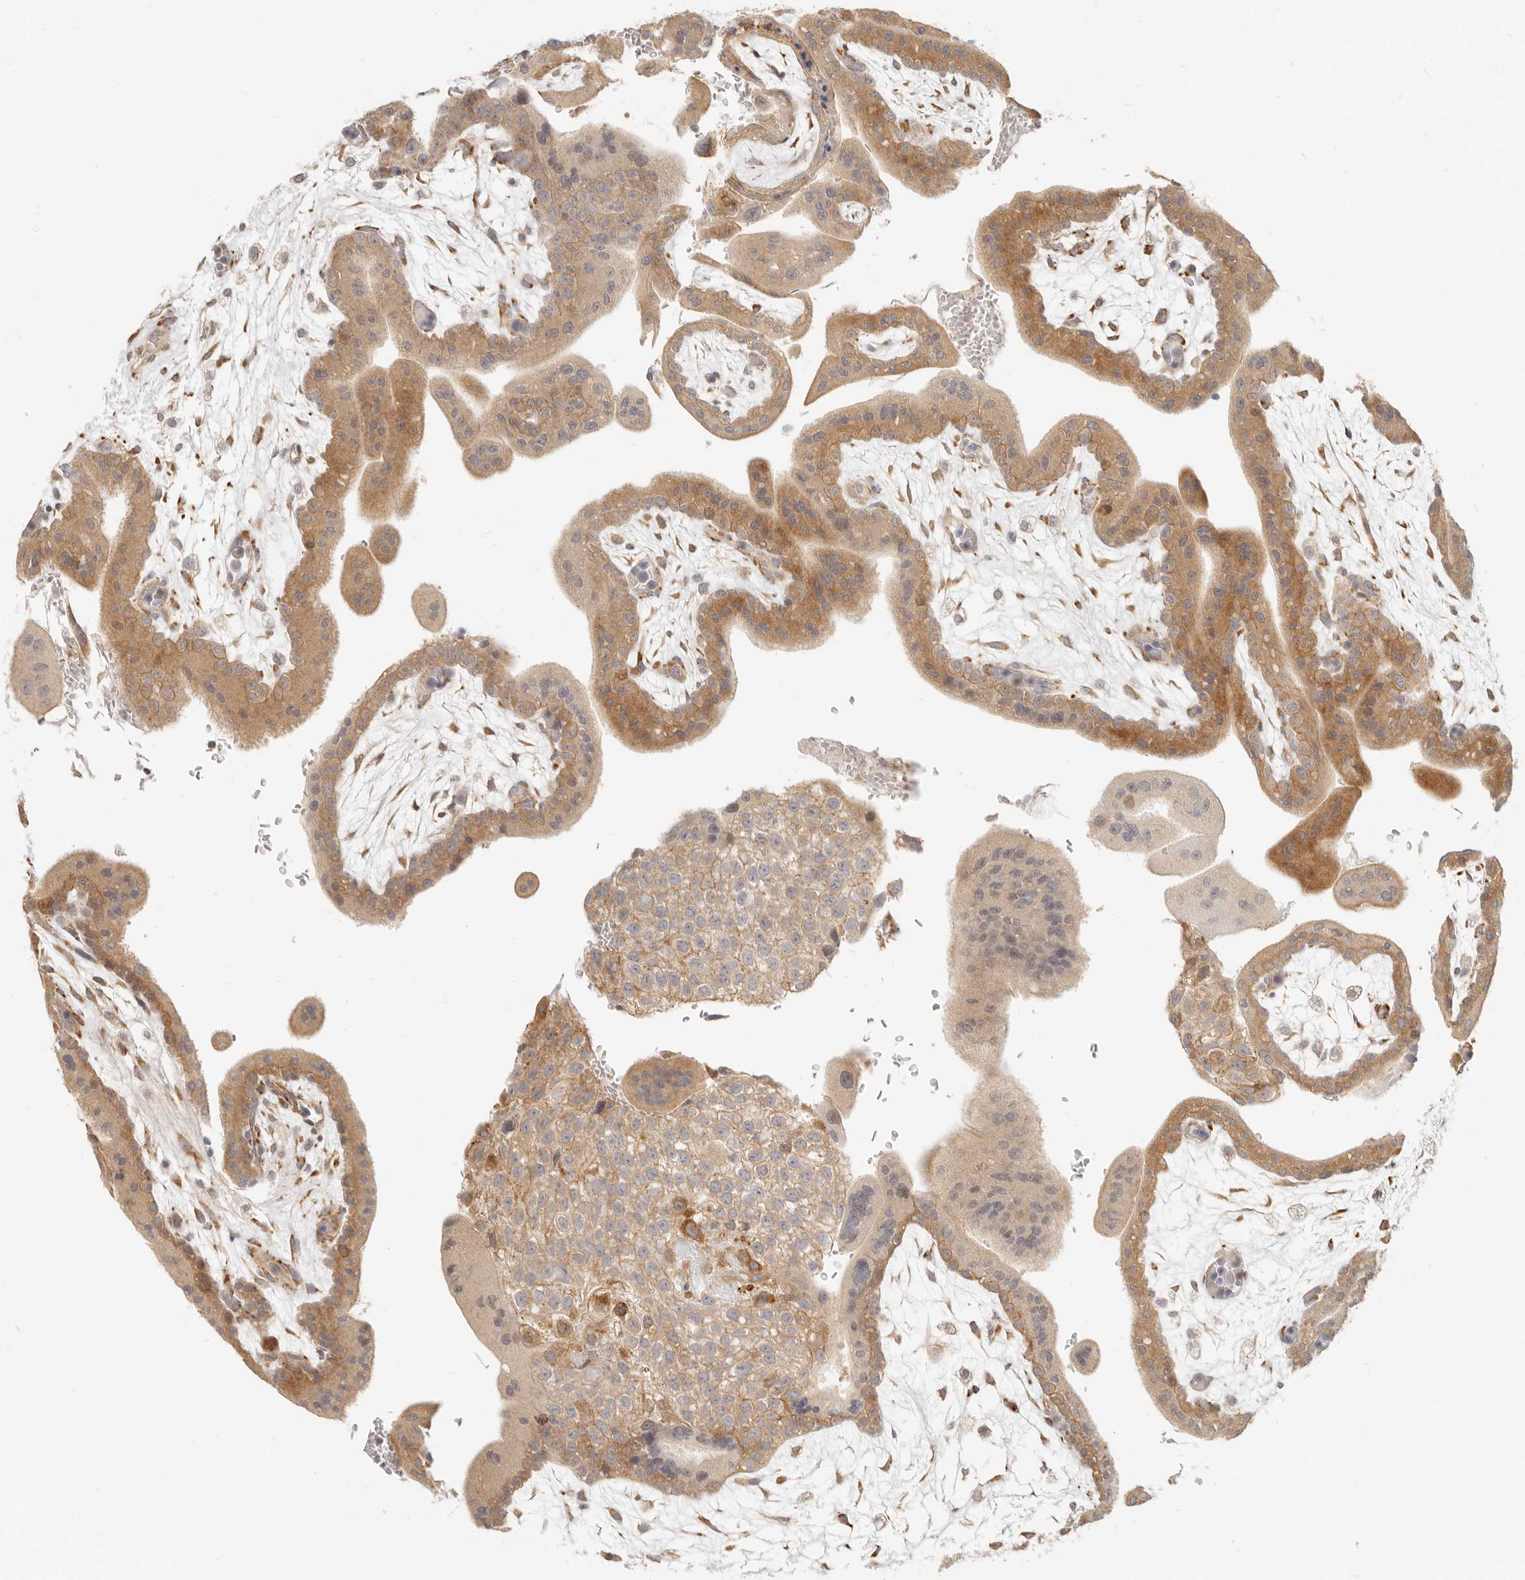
{"staining": {"intensity": "moderate", "quantity": ">75%", "location": "cytoplasmic/membranous"}, "tissue": "placenta", "cell_type": "Trophoblastic cells", "image_type": "normal", "snomed": [{"axis": "morphology", "description": "Normal tissue, NOS"}, {"axis": "topography", "description": "Placenta"}], "caption": "Immunohistochemical staining of normal human placenta shows >75% levels of moderate cytoplasmic/membranous protein positivity in approximately >75% of trophoblastic cells.", "gene": "TUFT1", "patient": {"sex": "female", "age": 35}}